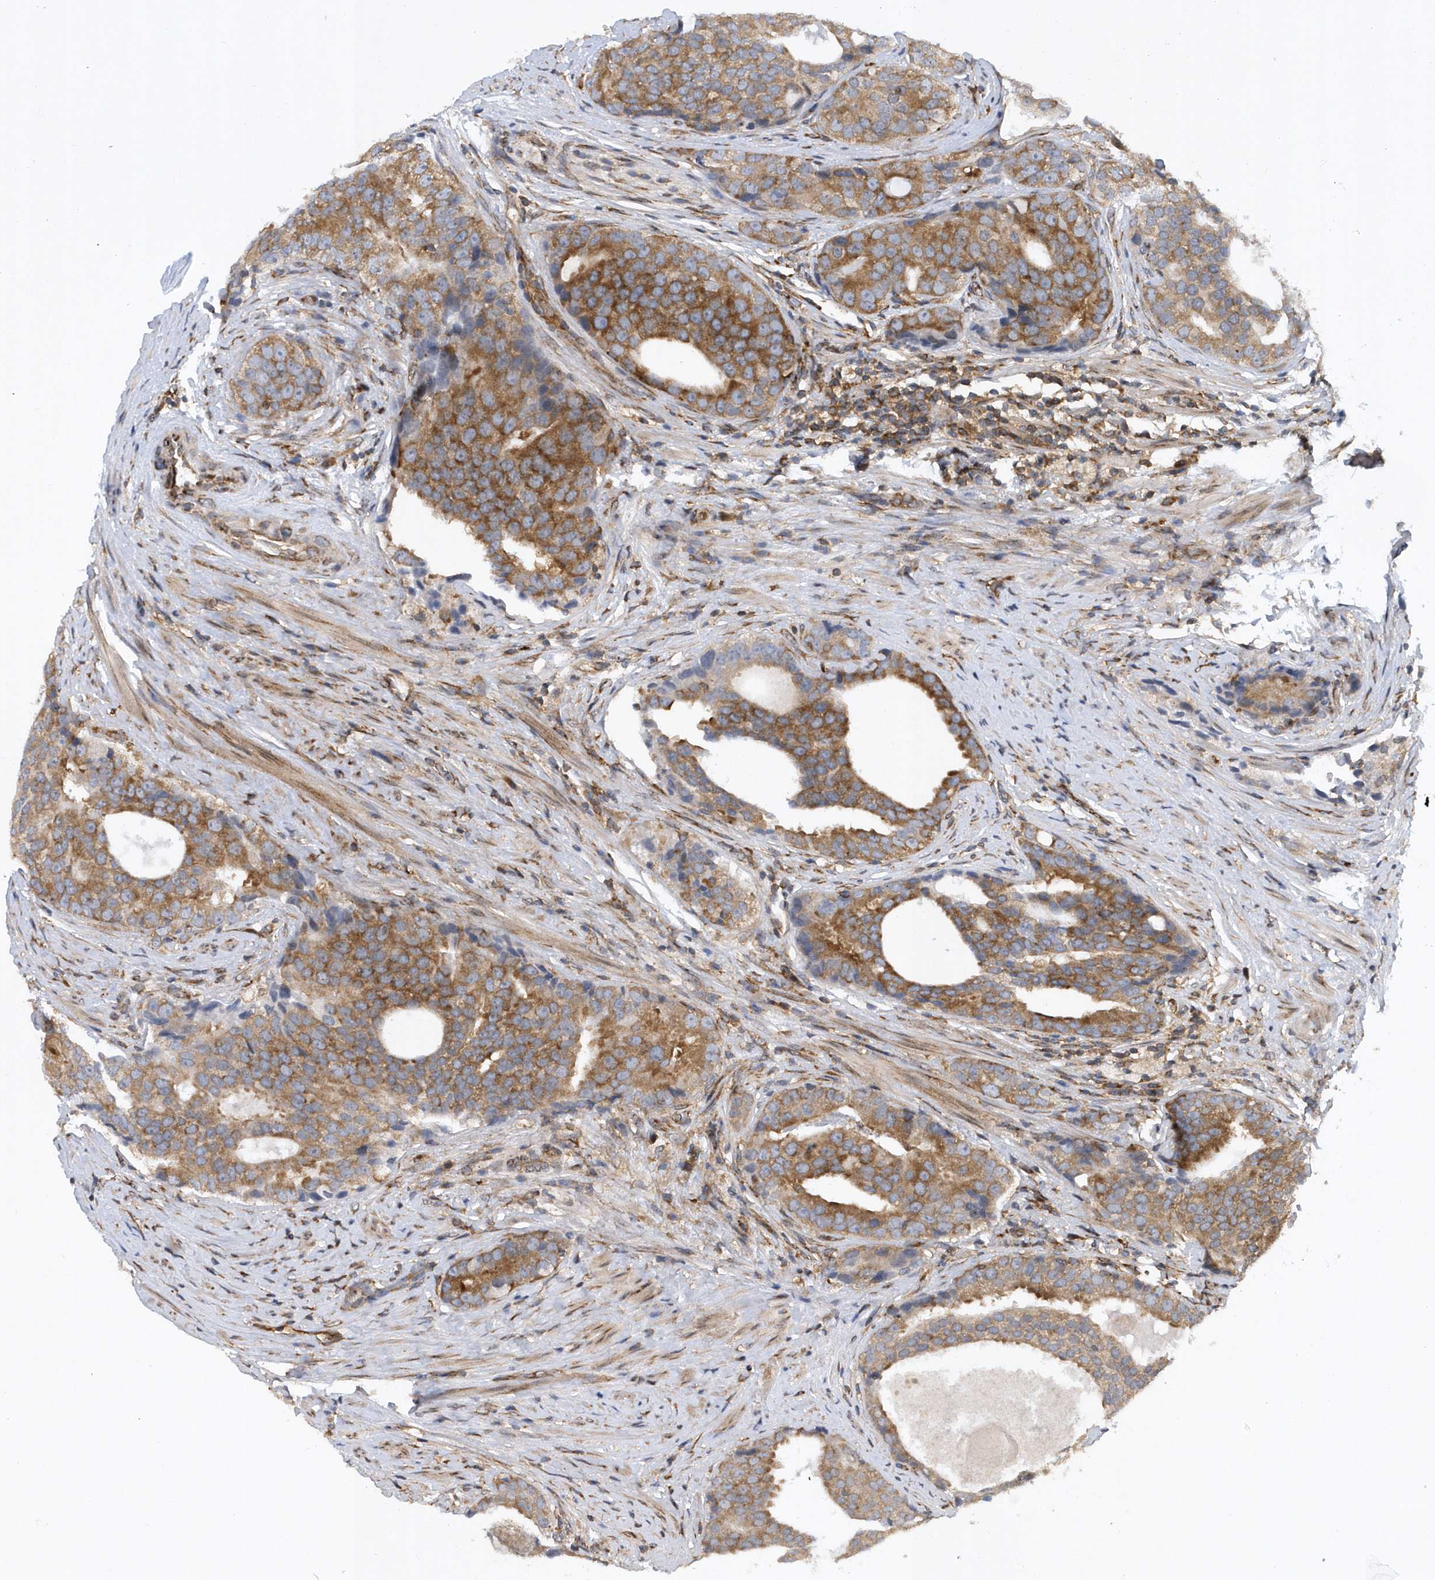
{"staining": {"intensity": "moderate", "quantity": ">75%", "location": "cytoplasmic/membranous"}, "tissue": "prostate cancer", "cell_type": "Tumor cells", "image_type": "cancer", "snomed": [{"axis": "morphology", "description": "Adenocarcinoma, High grade"}, {"axis": "topography", "description": "Prostate"}], "caption": "Tumor cells demonstrate medium levels of moderate cytoplasmic/membranous staining in about >75% of cells in prostate cancer.", "gene": "PHF1", "patient": {"sex": "male", "age": 56}}